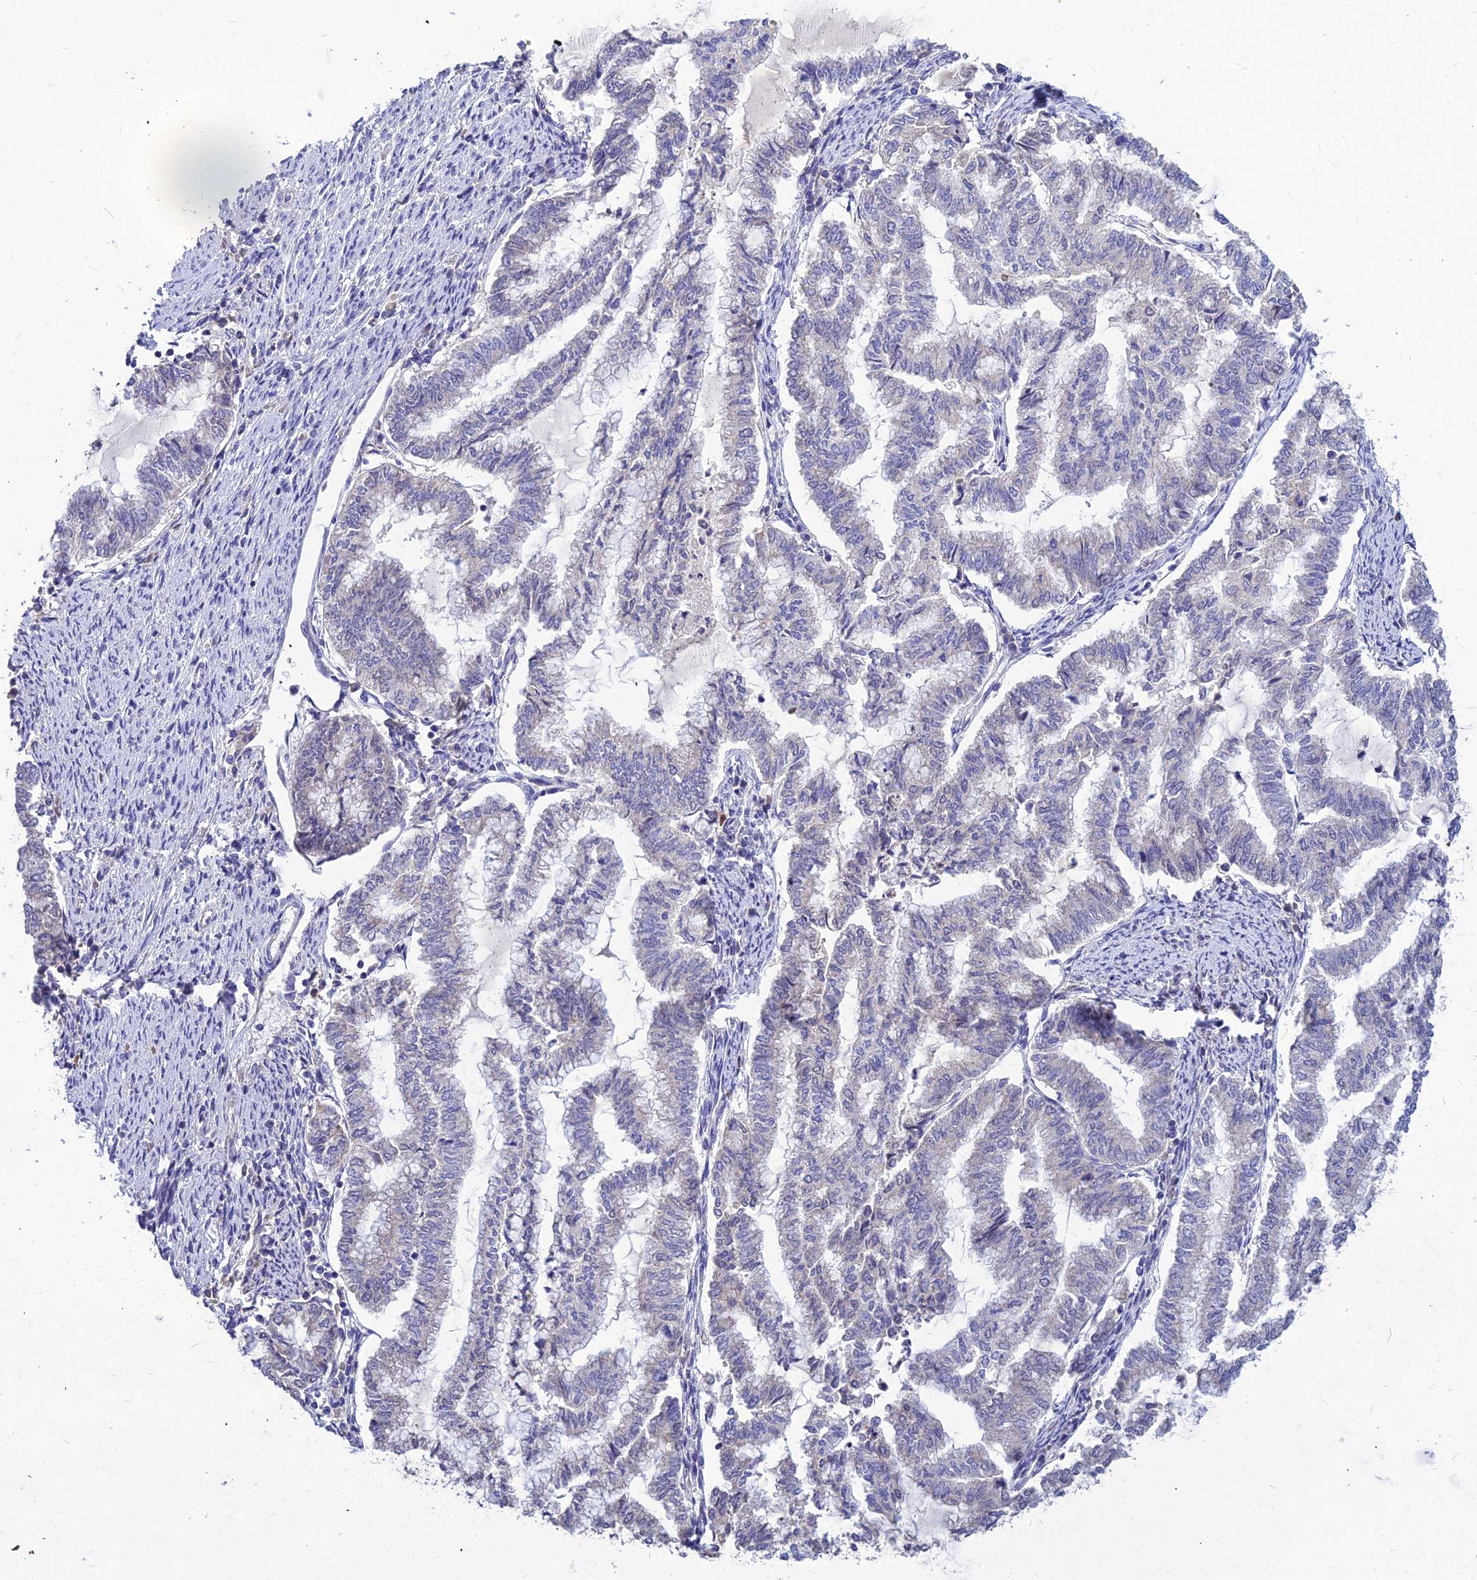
{"staining": {"intensity": "negative", "quantity": "none", "location": "none"}, "tissue": "endometrial cancer", "cell_type": "Tumor cells", "image_type": "cancer", "snomed": [{"axis": "morphology", "description": "Adenocarcinoma, NOS"}, {"axis": "topography", "description": "Endometrium"}], "caption": "IHC image of endometrial cancer stained for a protein (brown), which demonstrates no positivity in tumor cells.", "gene": "DMRTA1", "patient": {"sex": "female", "age": 79}}